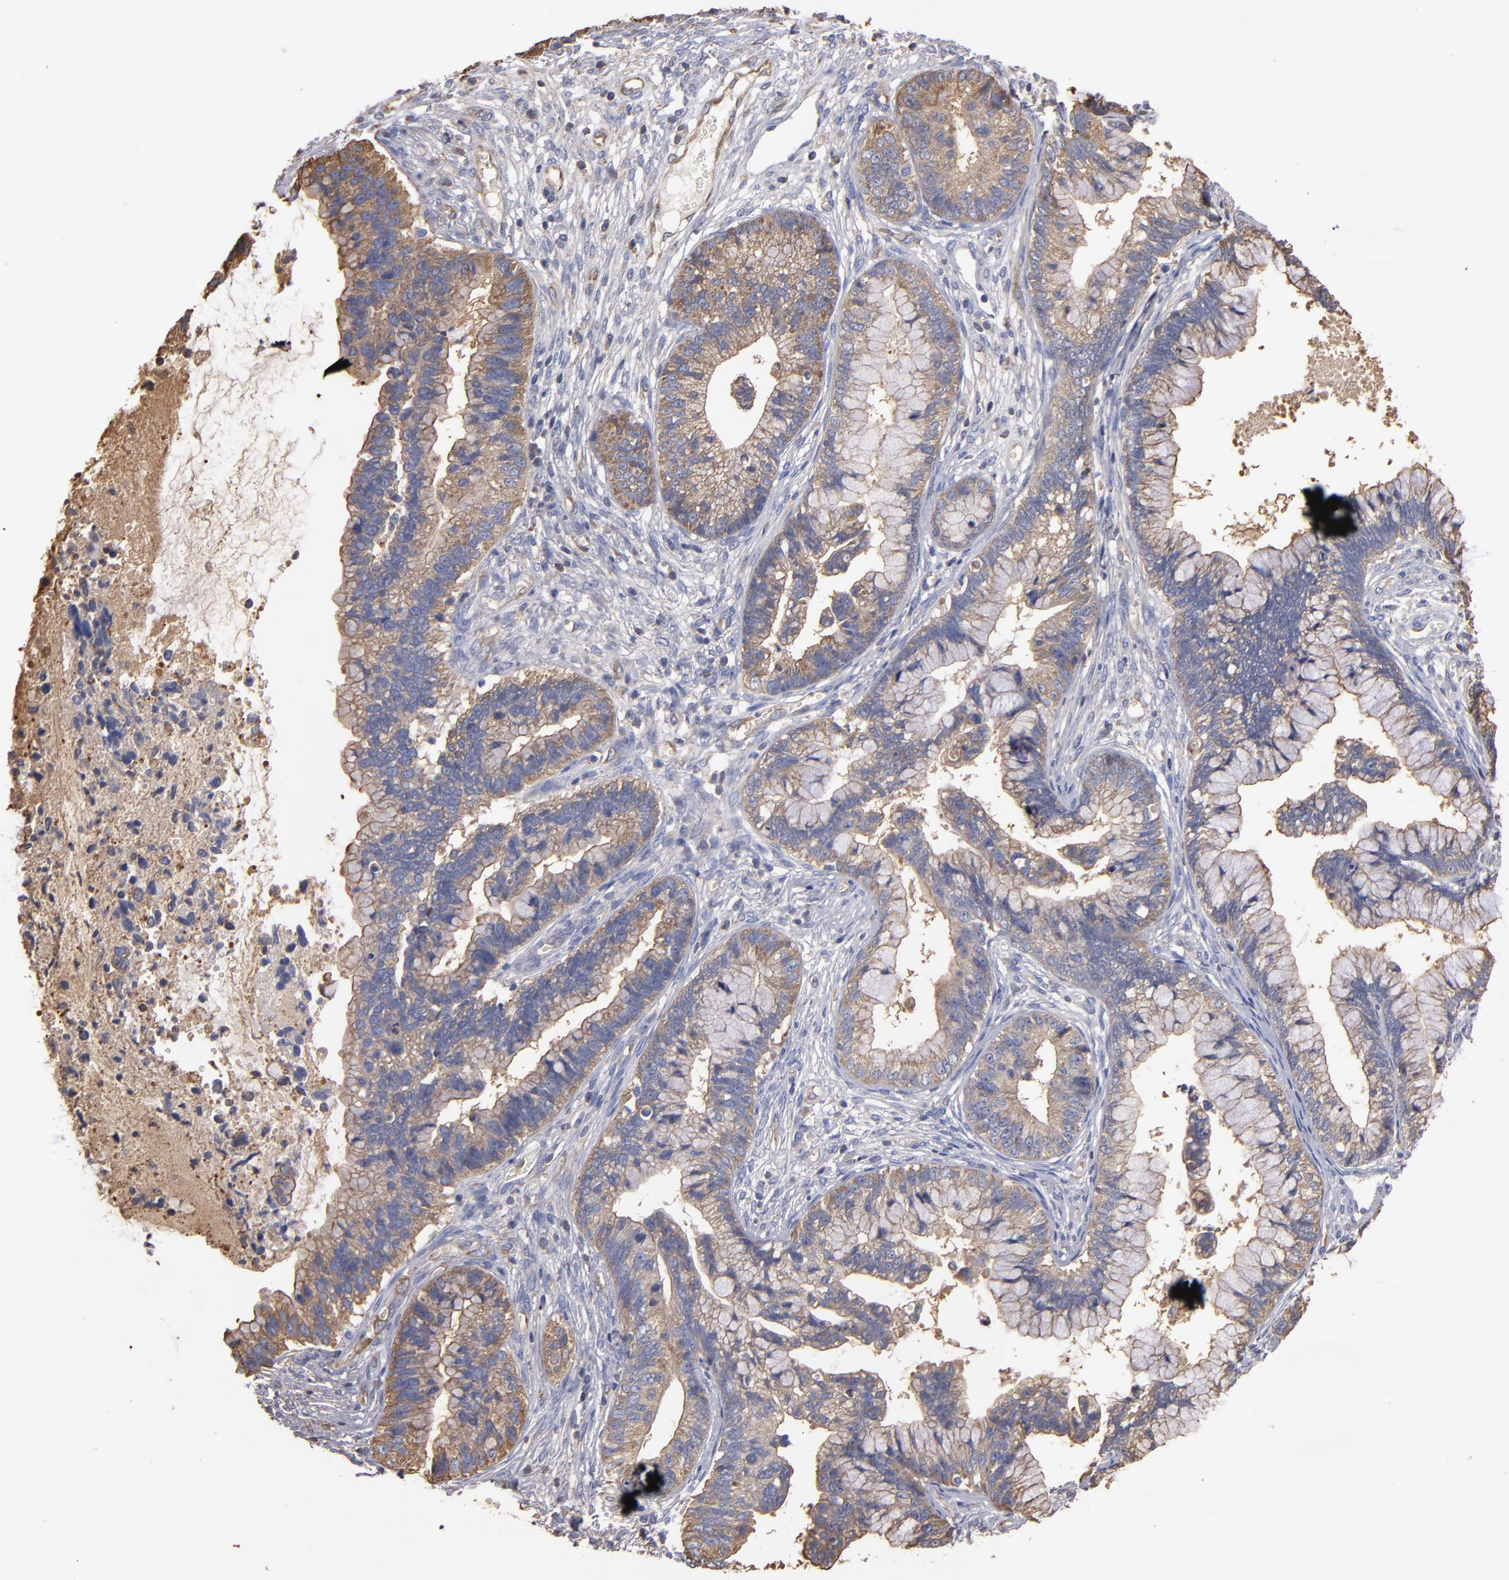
{"staining": {"intensity": "weak", "quantity": ">75%", "location": "cytoplasmic/membranous"}, "tissue": "cervical cancer", "cell_type": "Tumor cells", "image_type": "cancer", "snomed": [{"axis": "morphology", "description": "Adenocarcinoma, NOS"}, {"axis": "topography", "description": "Cervix"}], "caption": "DAB (3,3'-diaminobenzidine) immunohistochemical staining of cervical cancer shows weak cytoplasmic/membranous protein expression in about >75% of tumor cells.", "gene": "ESYT2", "patient": {"sex": "female", "age": 44}}